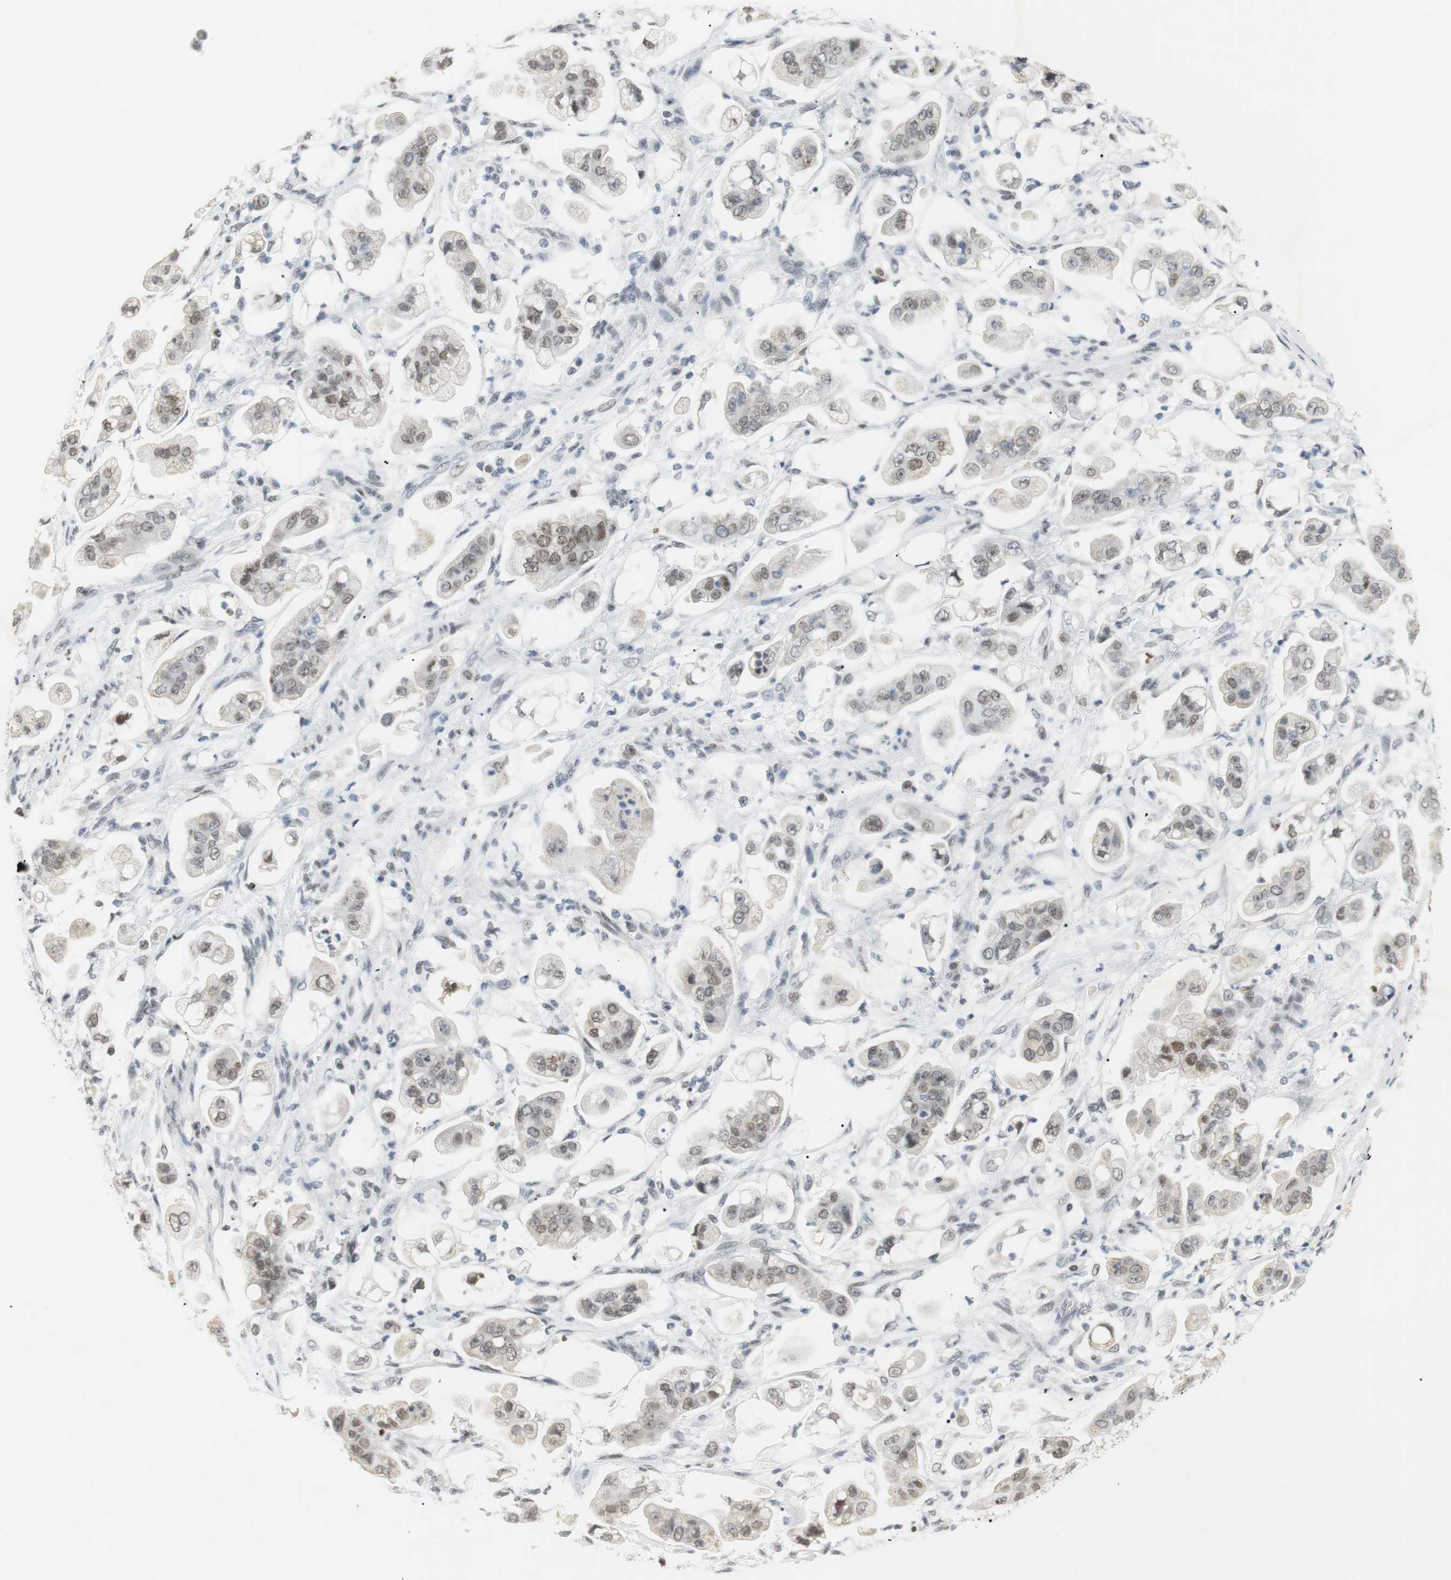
{"staining": {"intensity": "moderate", "quantity": "25%-75%", "location": "nuclear"}, "tissue": "stomach cancer", "cell_type": "Tumor cells", "image_type": "cancer", "snomed": [{"axis": "morphology", "description": "Adenocarcinoma, NOS"}, {"axis": "topography", "description": "Stomach"}], "caption": "DAB immunohistochemical staining of adenocarcinoma (stomach) exhibits moderate nuclear protein staining in about 25%-75% of tumor cells.", "gene": "BMI1", "patient": {"sex": "male", "age": 62}}